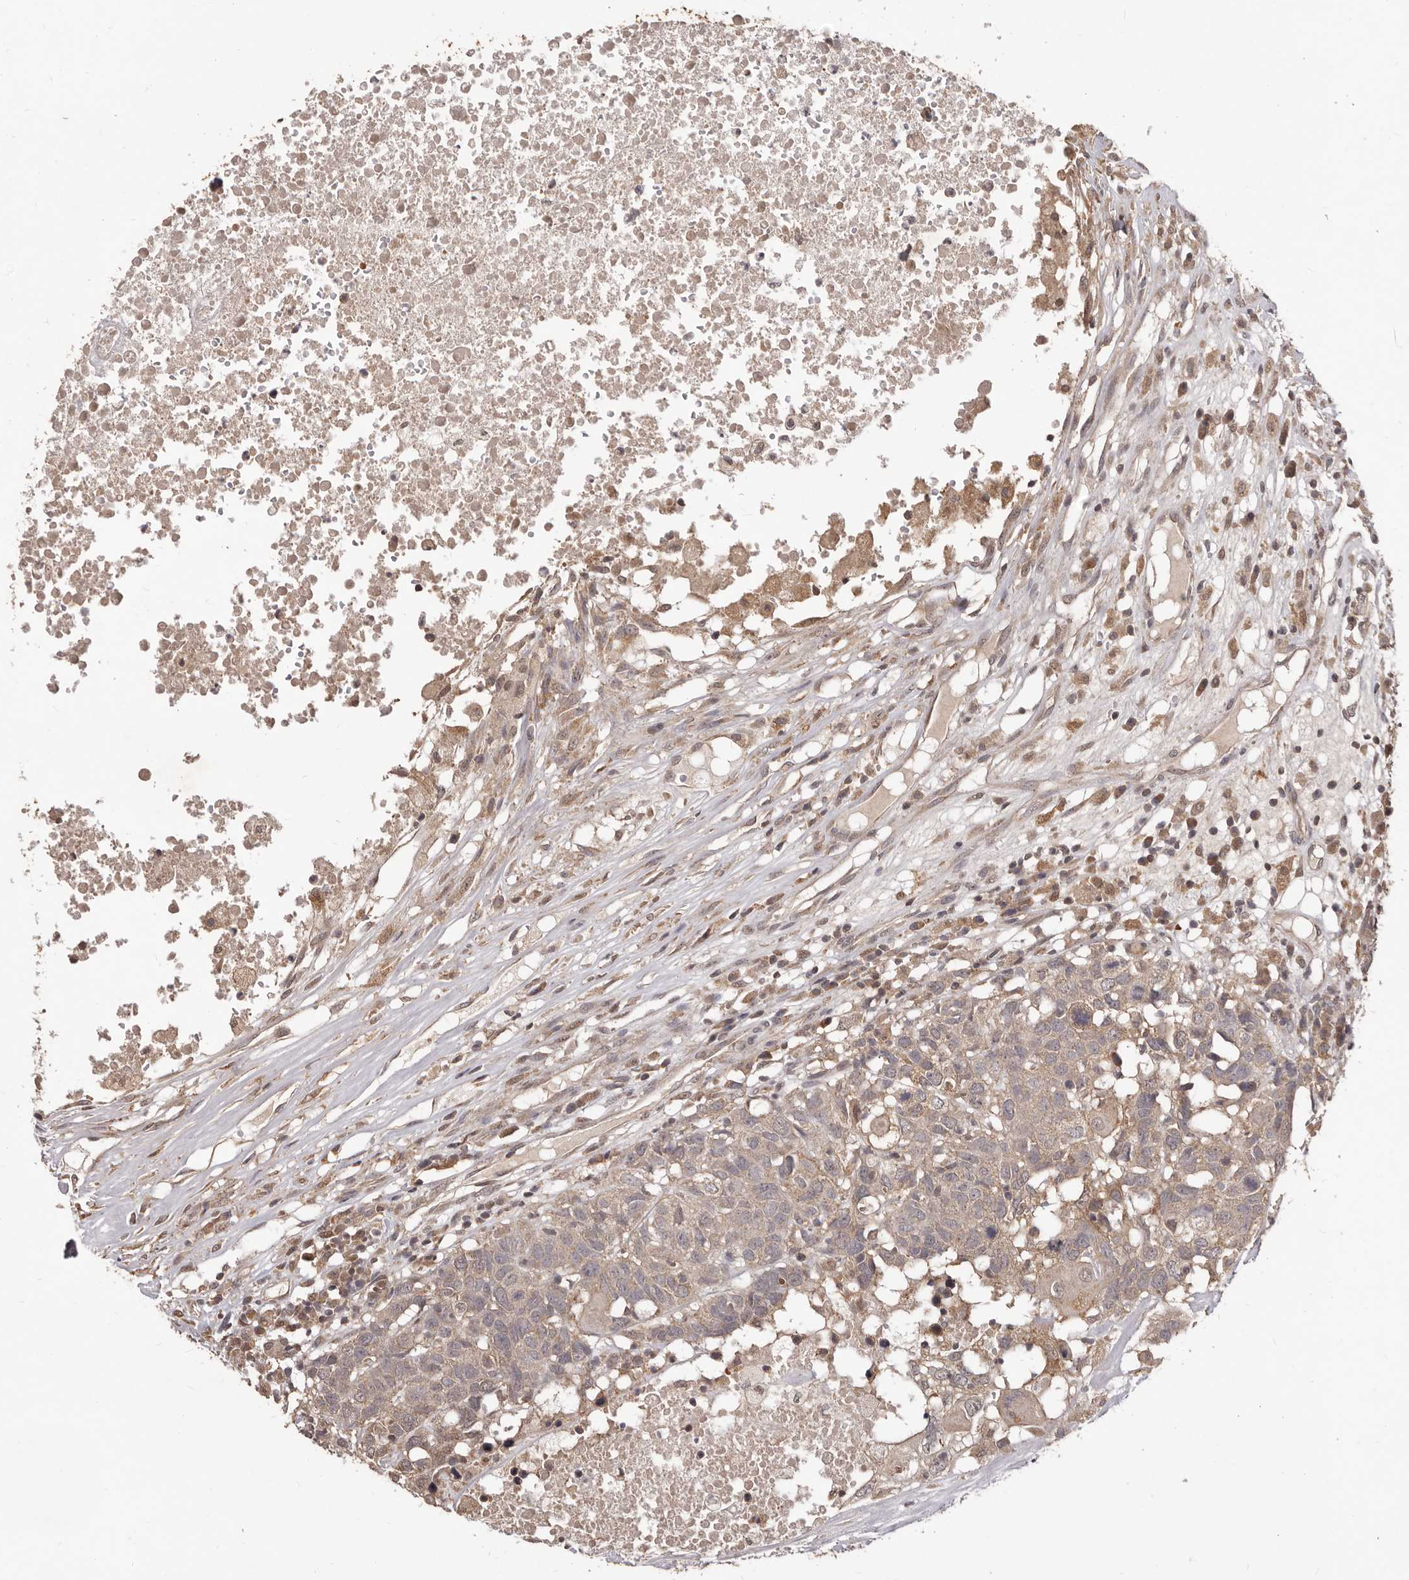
{"staining": {"intensity": "weak", "quantity": ">75%", "location": "cytoplasmic/membranous"}, "tissue": "head and neck cancer", "cell_type": "Tumor cells", "image_type": "cancer", "snomed": [{"axis": "morphology", "description": "Squamous cell carcinoma, NOS"}, {"axis": "topography", "description": "Head-Neck"}], "caption": "Immunohistochemistry (DAB (3,3'-diaminobenzidine)) staining of human squamous cell carcinoma (head and neck) exhibits weak cytoplasmic/membranous protein expression in about >75% of tumor cells.", "gene": "MTO1", "patient": {"sex": "male", "age": 66}}